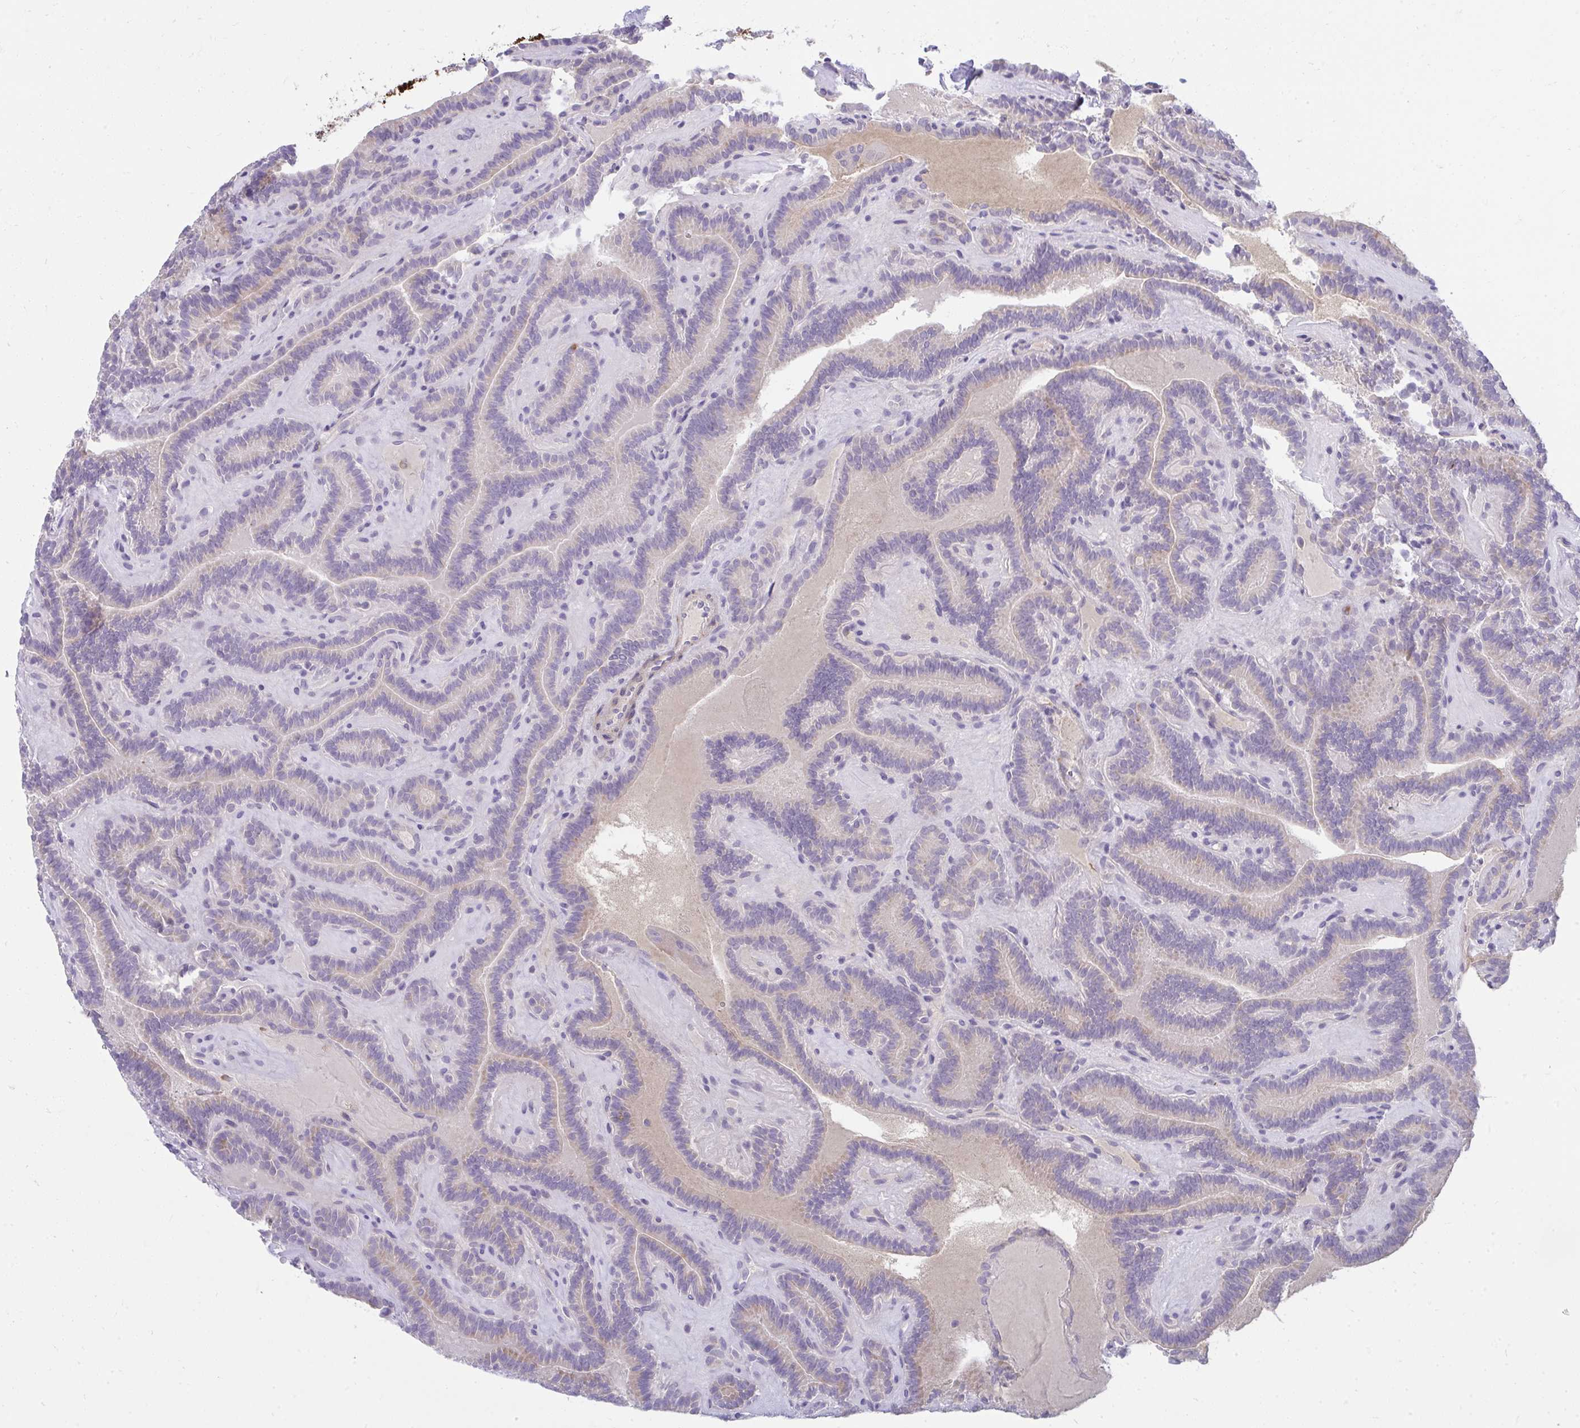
{"staining": {"intensity": "negative", "quantity": "none", "location": "none"}, "tissue": "thyroid cancer", "cell_type": "Tumor cells", "image_type": "cancer", "snomed": [{"axis": "morphology", "description": "Papillary adenocarcinoma, NOS"}, {"axis": "topography", "description": "Thyroid gland"}], "caption": "A photomicrograph of human papillary adenocarcinoma (thyroid) is negative for staining in tumor cells. Brightfield microscopy of immunohistochemistry stained with DAB (brown) and hematoxylin (blue), captured at high magnification.", "gene": "PIGZ", "patient": {"sex": "female", "age": 21}}